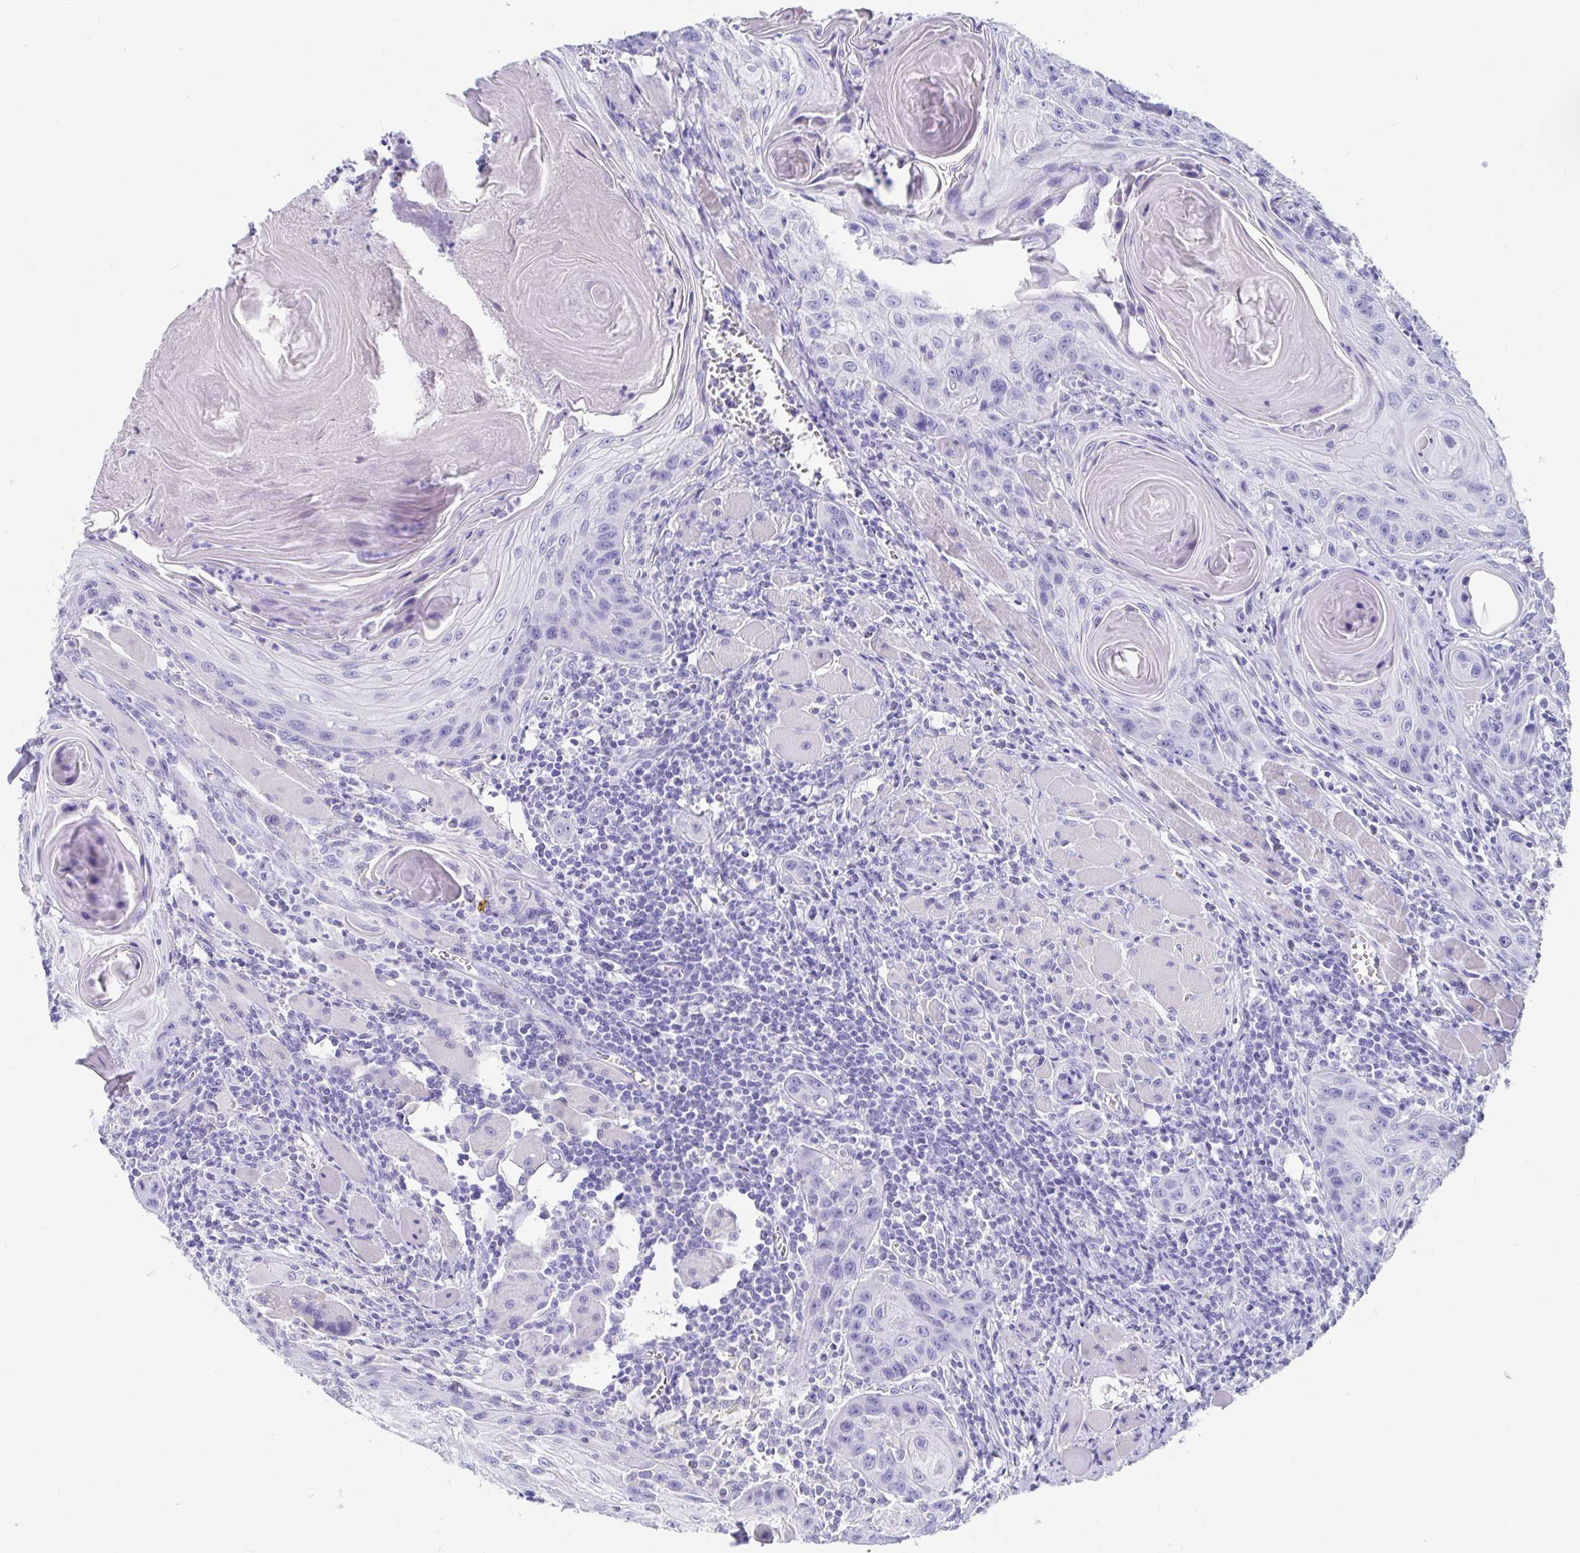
{"staining": {"intensity": "negative", "quantity": "none", "location": "none"}, "tissue": "head and neck cancer", "cell_type": "Tumor cells", "image_type": "cancer", "snomed": [{"axis": "morphology", "description": "Squamous cell carcinoma, NOS"}, {"axis": "topography", "description": "Oral tissue"}, {"axis": "topography", "description": "Head-Neck"}], "caption": "This is a histopathology image of IHC staining of squamous cell carcinoma (head and neck), which shows no staining in tumor cells.", "gene": "ZPBP2", "patient": {"sex": "male", "age": 58}}